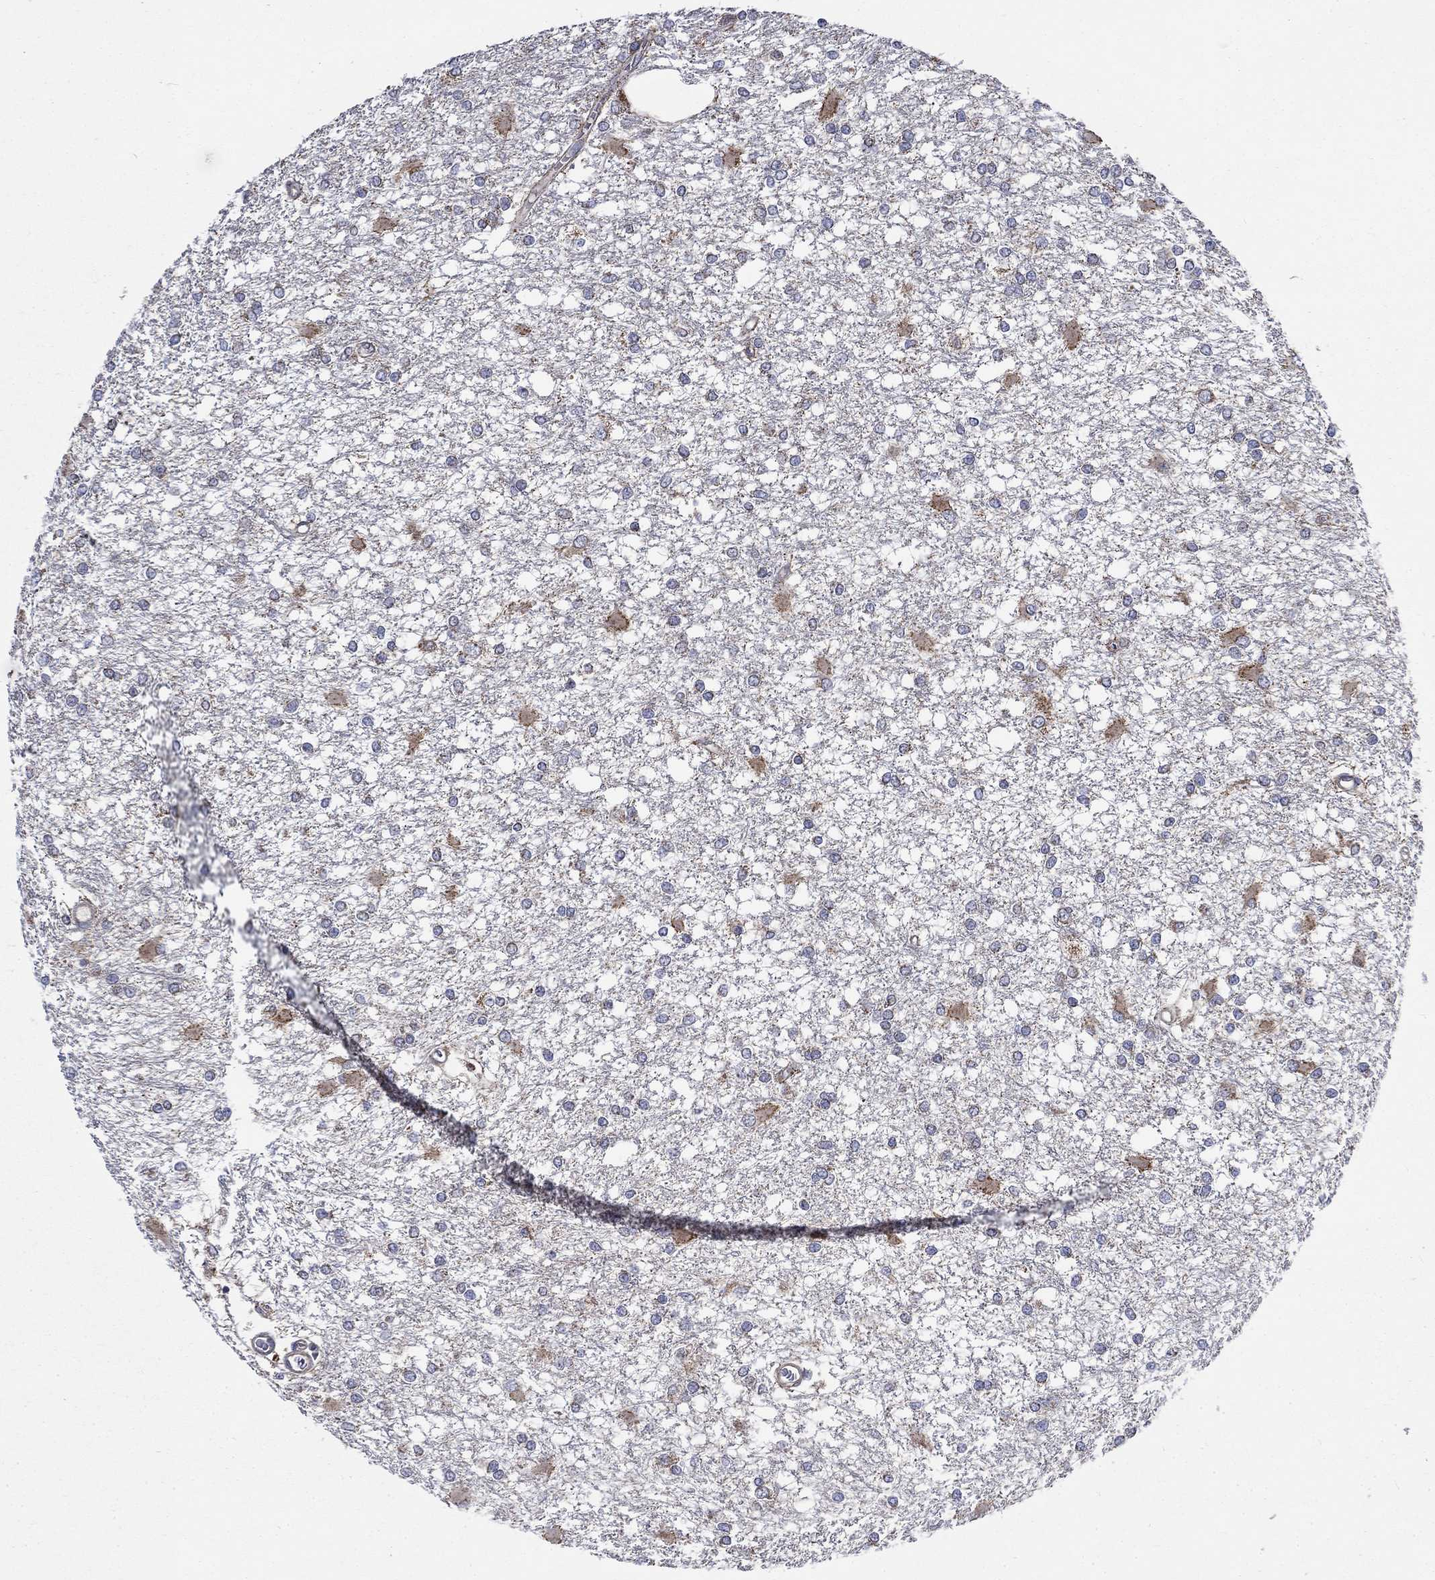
{"staining": {"intensity": "negative", "quantity": "none", "location": "none"}, "tissue": "glioma", "cell_type": "Tumor cells", "image_type": "cancer", "snomed": [{"axis": "morphology", "description": "Glioma, malignant, High grade"}, {"axis": "topography", "description": "Cerebral cortex"}], "caption": "High-grade glioma (malignant) was stained to show a protein in brown. There is no significant positivity in tumor cells.", "gene": "RPLP0", "patient": {"sex": "male", "age": 79}}